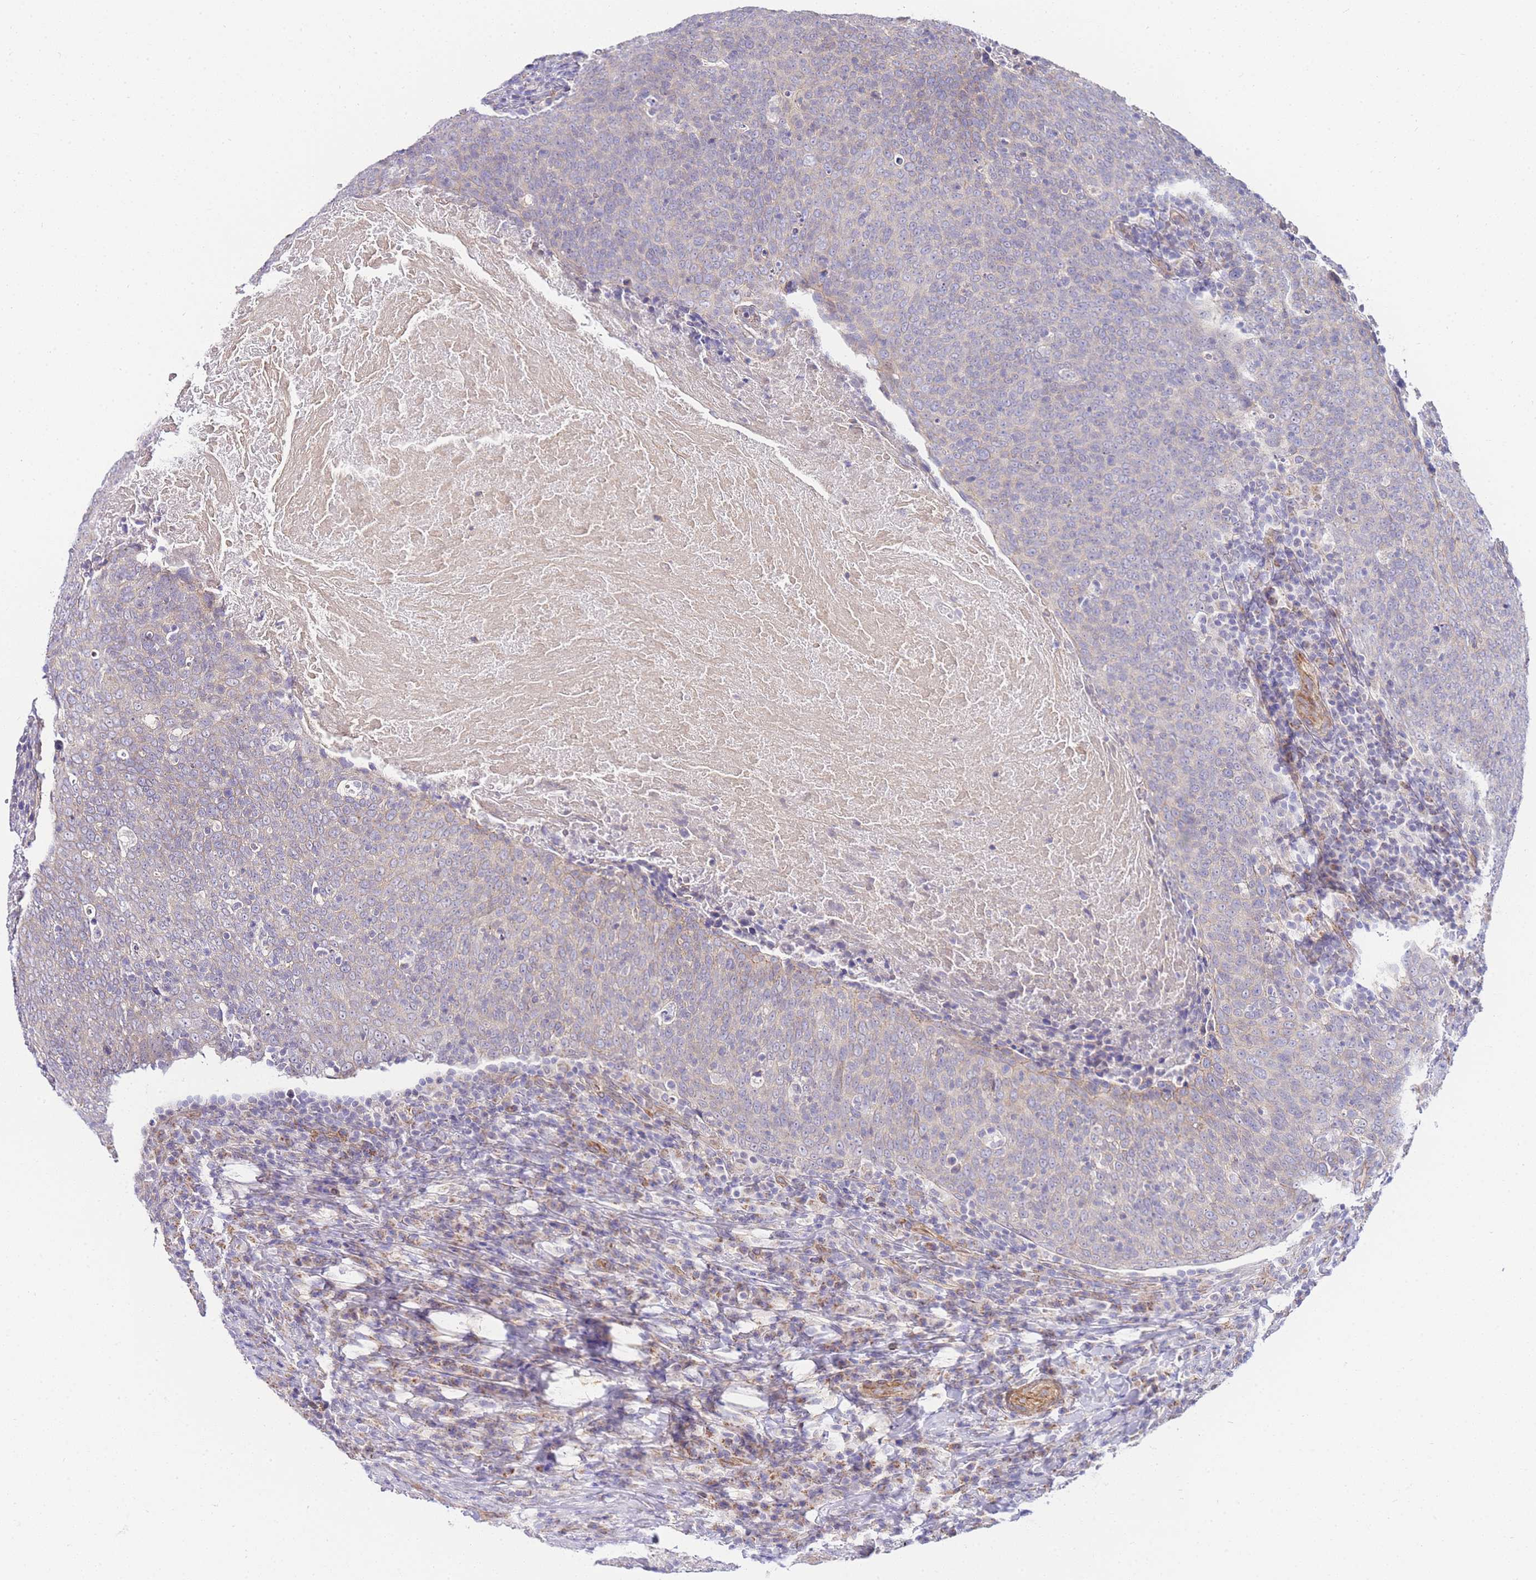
{"staining": {"intensity": "moderate", "quantity": "25%-75%", "location": "cytoplasmic/membranous"}, "tissue": "head and neck cancer", "cell_type": "Tumor cells", "image_type": "cancer", "snomed": [{"axis": "morphology", "description": "Squamous cell carcinoma, NOS"}, {"axis": "morphology", "description": "Squamous cell carcinoma, metastatic, NOS"}, {"axis": "topography", "description": "Lymph node"}, {"axis": "topography", "description": "Head-Neck"}], "caption": "Immunohistochemical staining of metastatic squamous cell carcinoma (head and neck) reveals medium levels of moderate cytoplasmic/membranous staining in approximately 25%-75% of tumor cells. The protein is shown in brown color, while the nuclei are stained blue.", "gene": "PDCD7", "patient": {"sex": "male", "age": 62}}